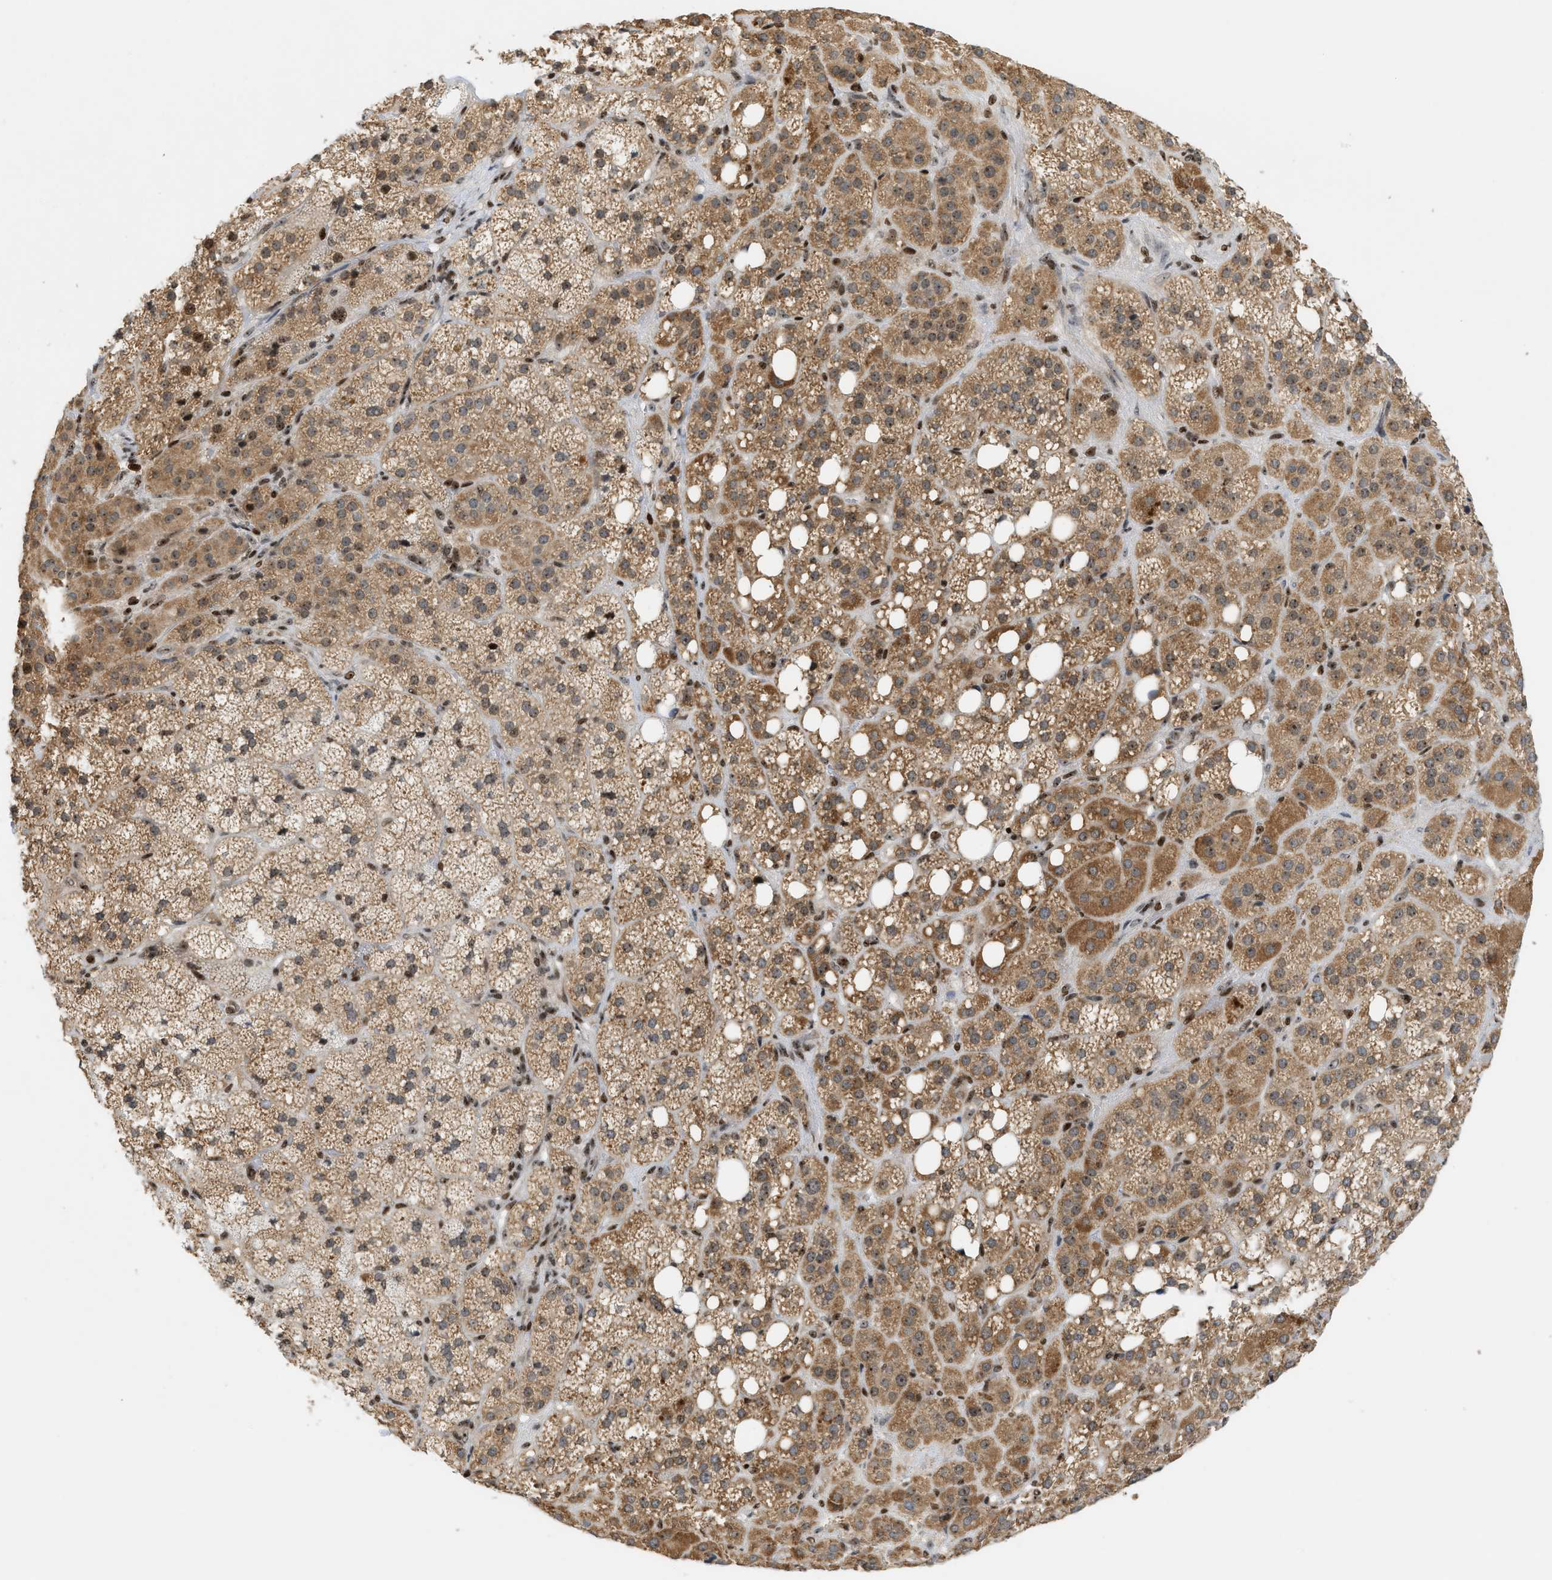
{"staining": {"intensity": "moderate", "quantity": ">75%", "location": "cytoplasmic/membranous,nuclear"}, "tissue": "adrenal gland", "cell_type": "Glandular cells", "image_type": "normal", "snomed": [{"axis": "morphology", "description": "Normal tissue, NOS"}, {"axis": "topography", "description": "Adrenal gland"}], "caption": "About >75% of glandular cells in unremarkable adrenal gland reveal moderate cytoplasmic/membranous,nuclear protein staining as visualized by brown immunohistochemical staining.", "gene": "ZNF22", "patient": {"sex": "female", "age": 59}}